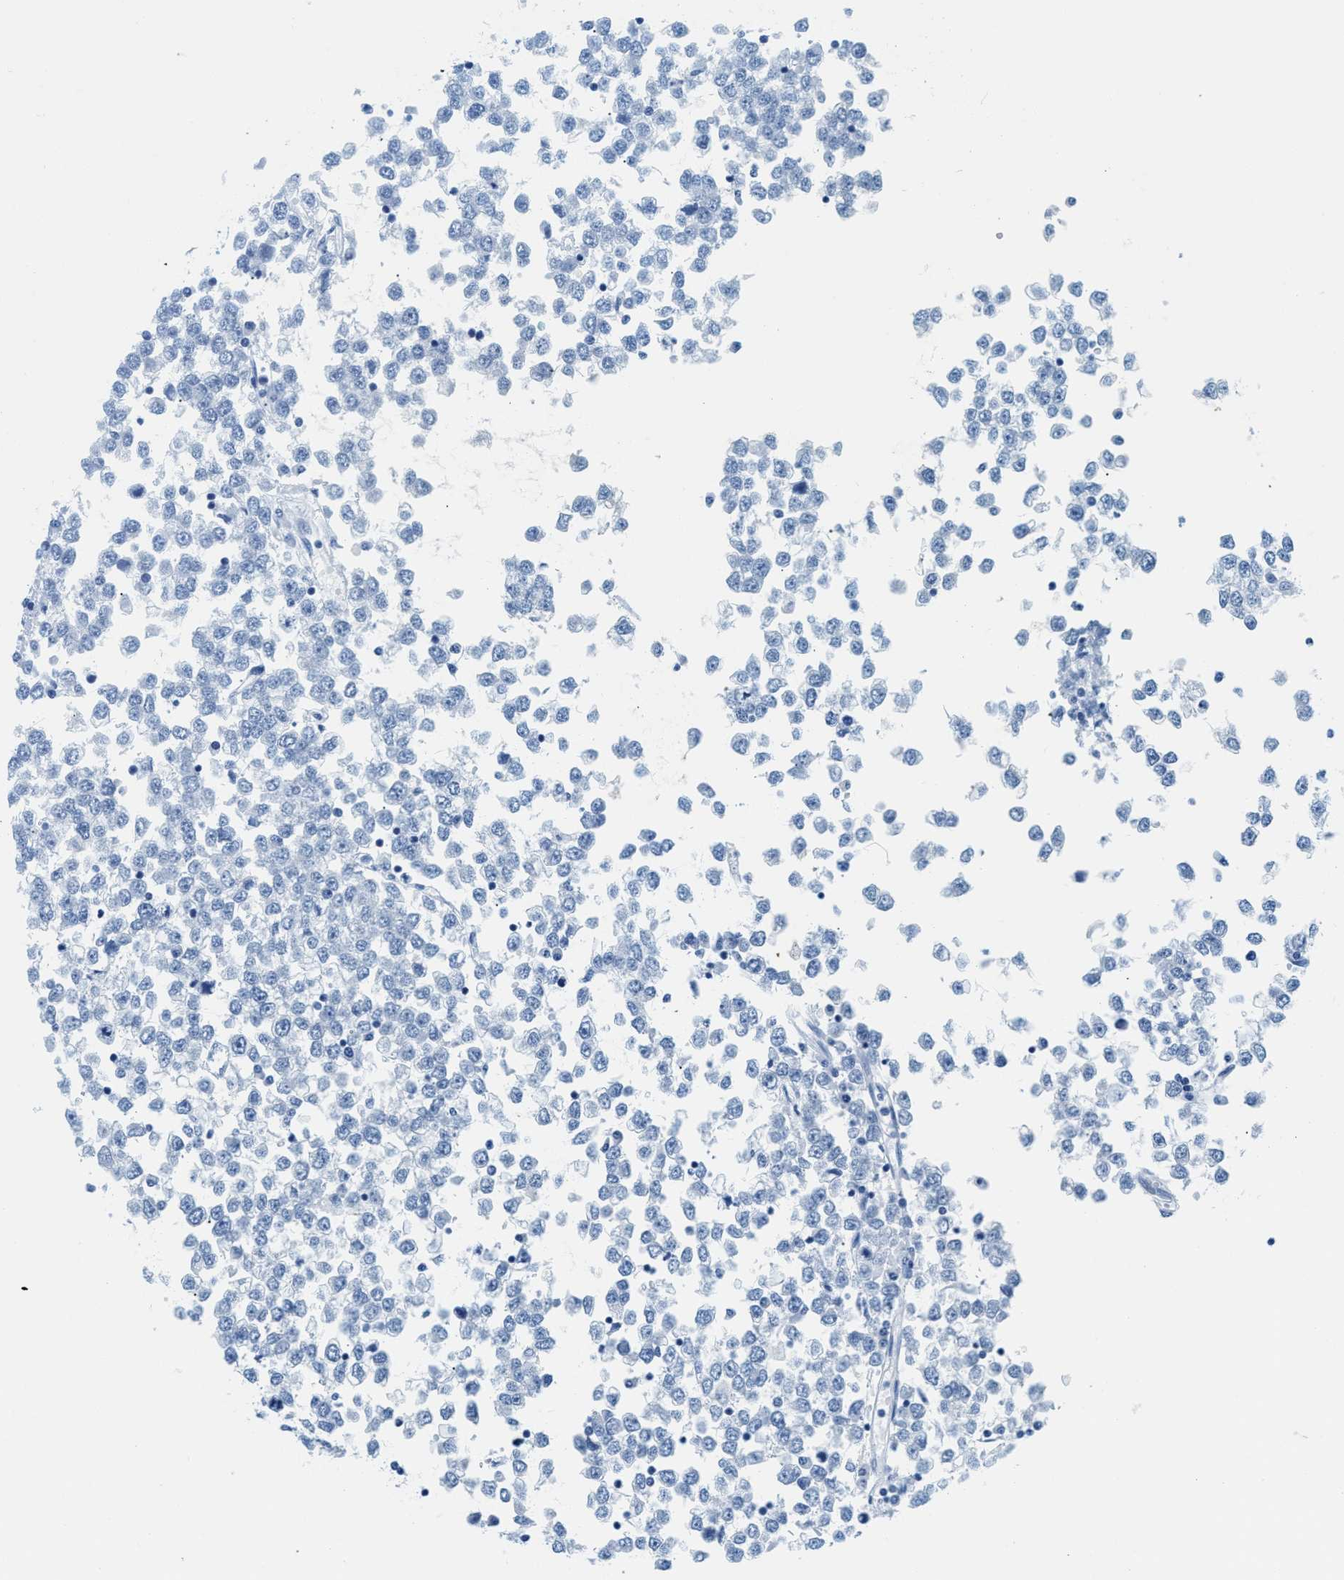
{"staining": {"intensity": "negative", "quantity": "none", "location": "none"}, "tissue": "testis cancer", "cell_type": "Tumor cells", "image_type": "cancer", "snomed": [{"axis": "morphology", "description": "Seminoma, NOS"}, {"axis": "topography", "description": "Testis"}], "caption": "Tumor cells show no significant positivity in testis cancer (seminoma).", "gene": "TPSAB1", "patient": {"sex": "male", "age": 65}}